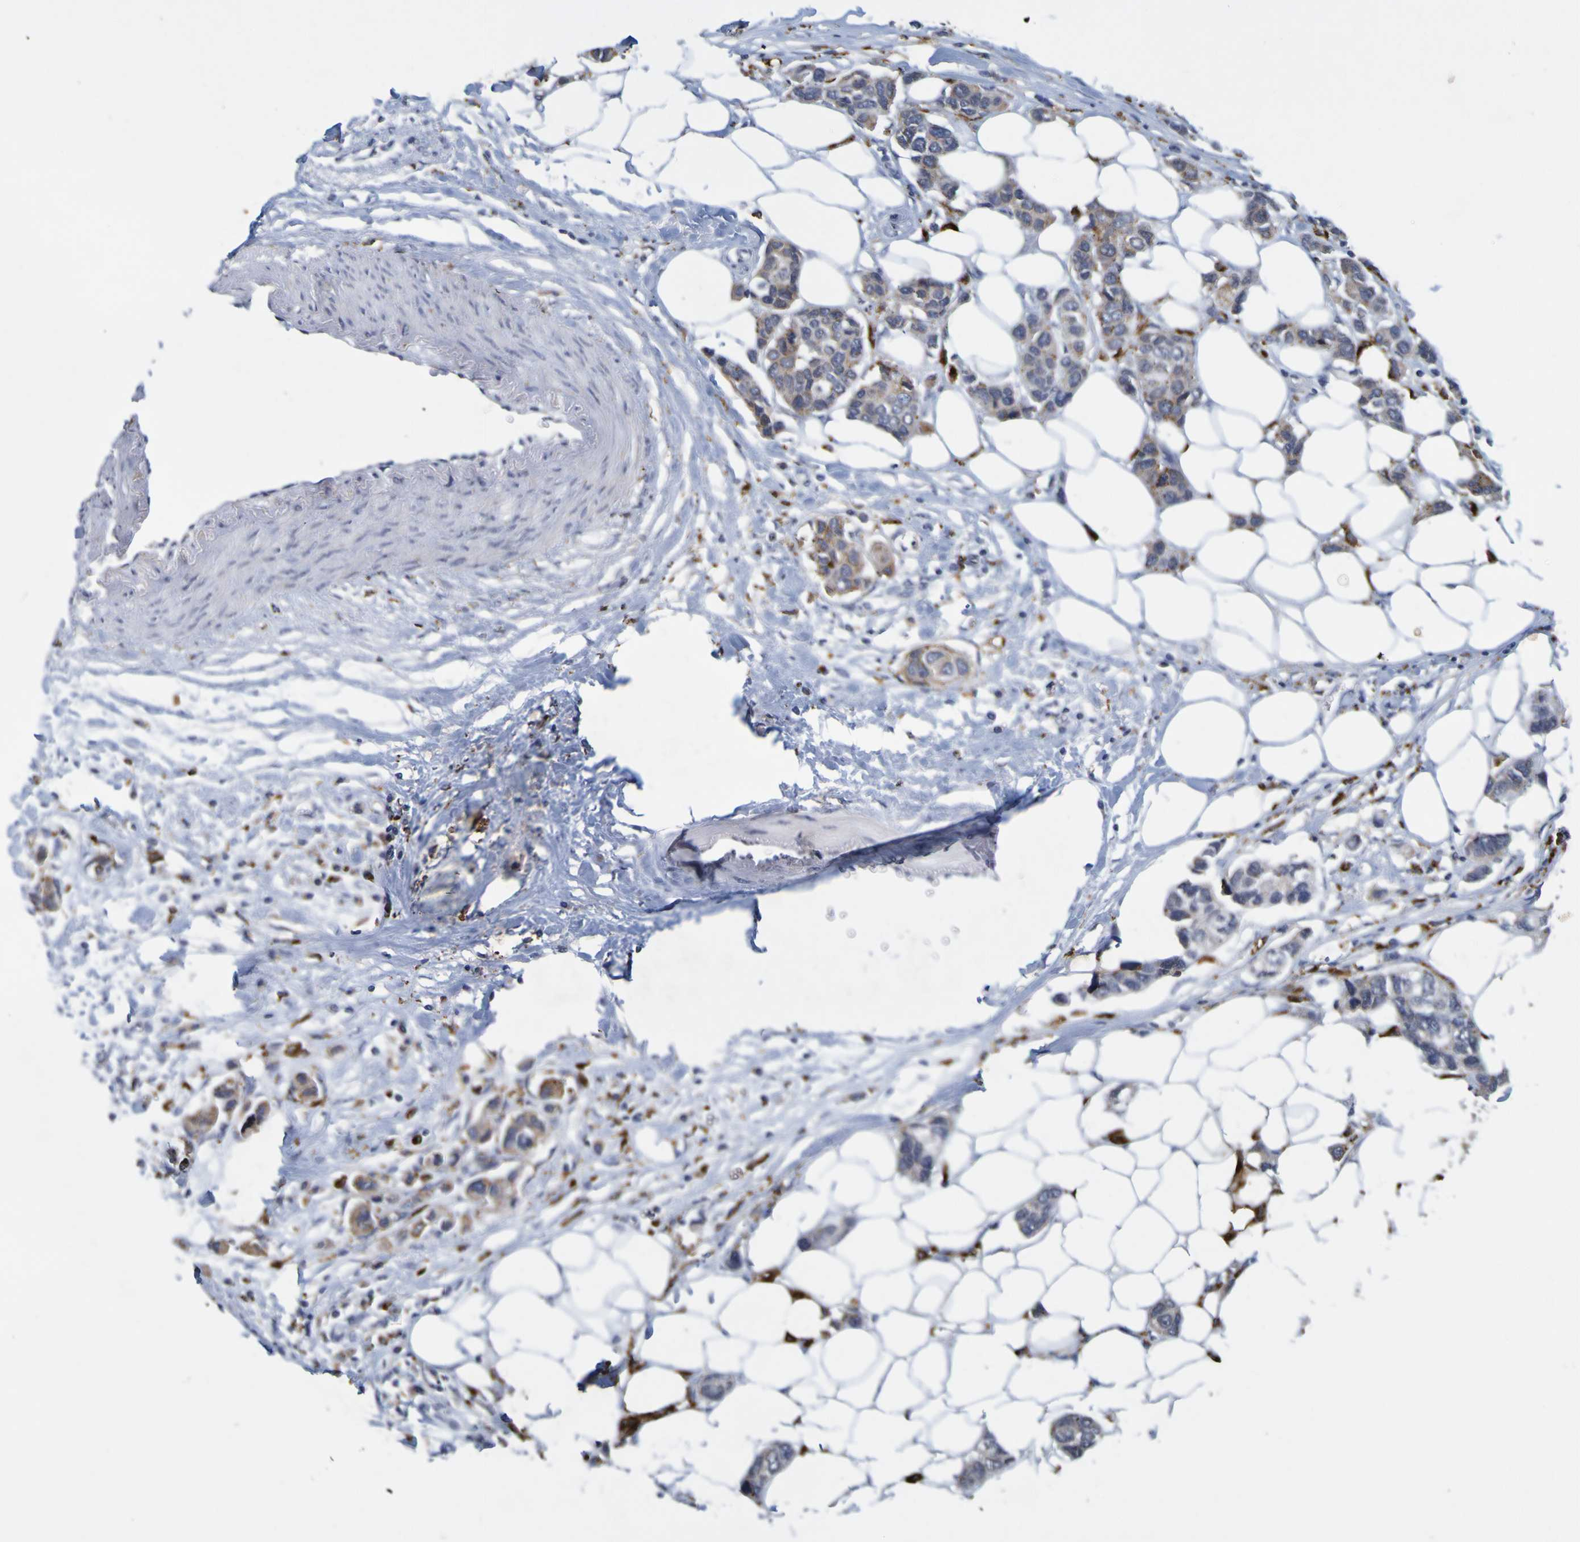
{"staining": {"intensity": "moderate", "quantity": "<25%", "location": "cytoplasmic/membranous"}, "tissue": "breast cancer", "cell_type": "Tumor cells", "image_type": "cancer", "snomed": [{"axis": "morphology", "description": "Normal tissue, NOS"}, {"axis": "morphology", "description": "Duct carcinoma"}, {"axis": "topography", "description": "Breast"}], "caption": "Breast cancer was stained to show a protein in brown. There is low levels of moderate cytoplasmic/membranous staining in approximately <25% of tumor cells.", "gene": "TPH1", "patient": {"sex": "female", "age": 50}}